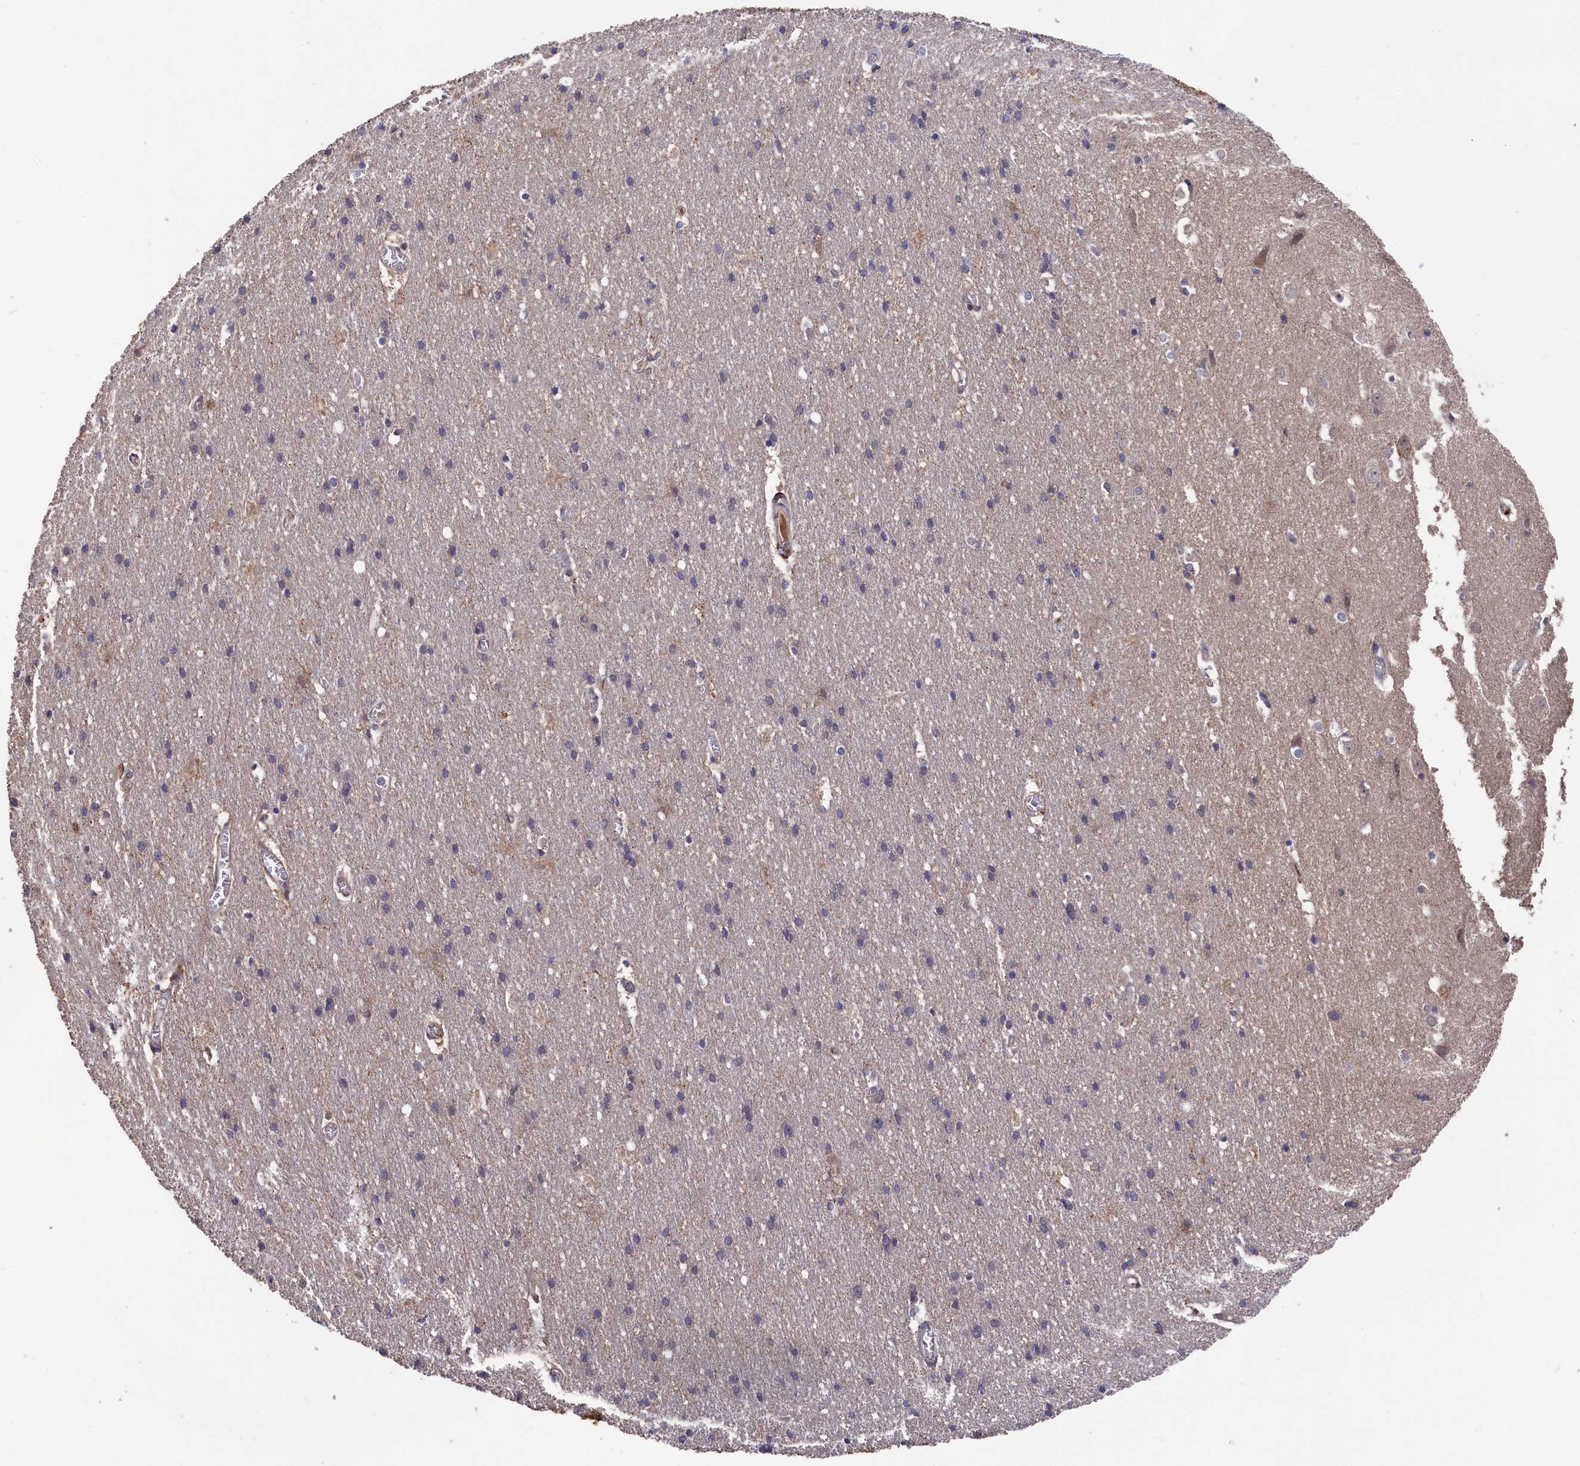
{"staining": {"intensity": "moderate", "quantity": ">75%", "location": "cytoplasmic/membranous"}, "tissue": "cerebral cortex", "cell_type": "Endothelial cells", "image_type": "normal", "snomed": [{"axis": "morphology", "description": "Normal tissue, NOS"}, {"axis": "topography", "description": "Cerebral cortex"}], "caption": "The image reveals immunohistochemical staining of unremarkable cerebral cortex. There is moderate cytoplasmic/membranous expression is identified in about >75% of endothelial cells. The staining was performed using DAB to visualize the protein expression in brown, while the nuclei were stained in blue with hematoxylin (Magnification: 20x).", "gene": "TMC5", "patient": {"sex": "male", "age": 54}}